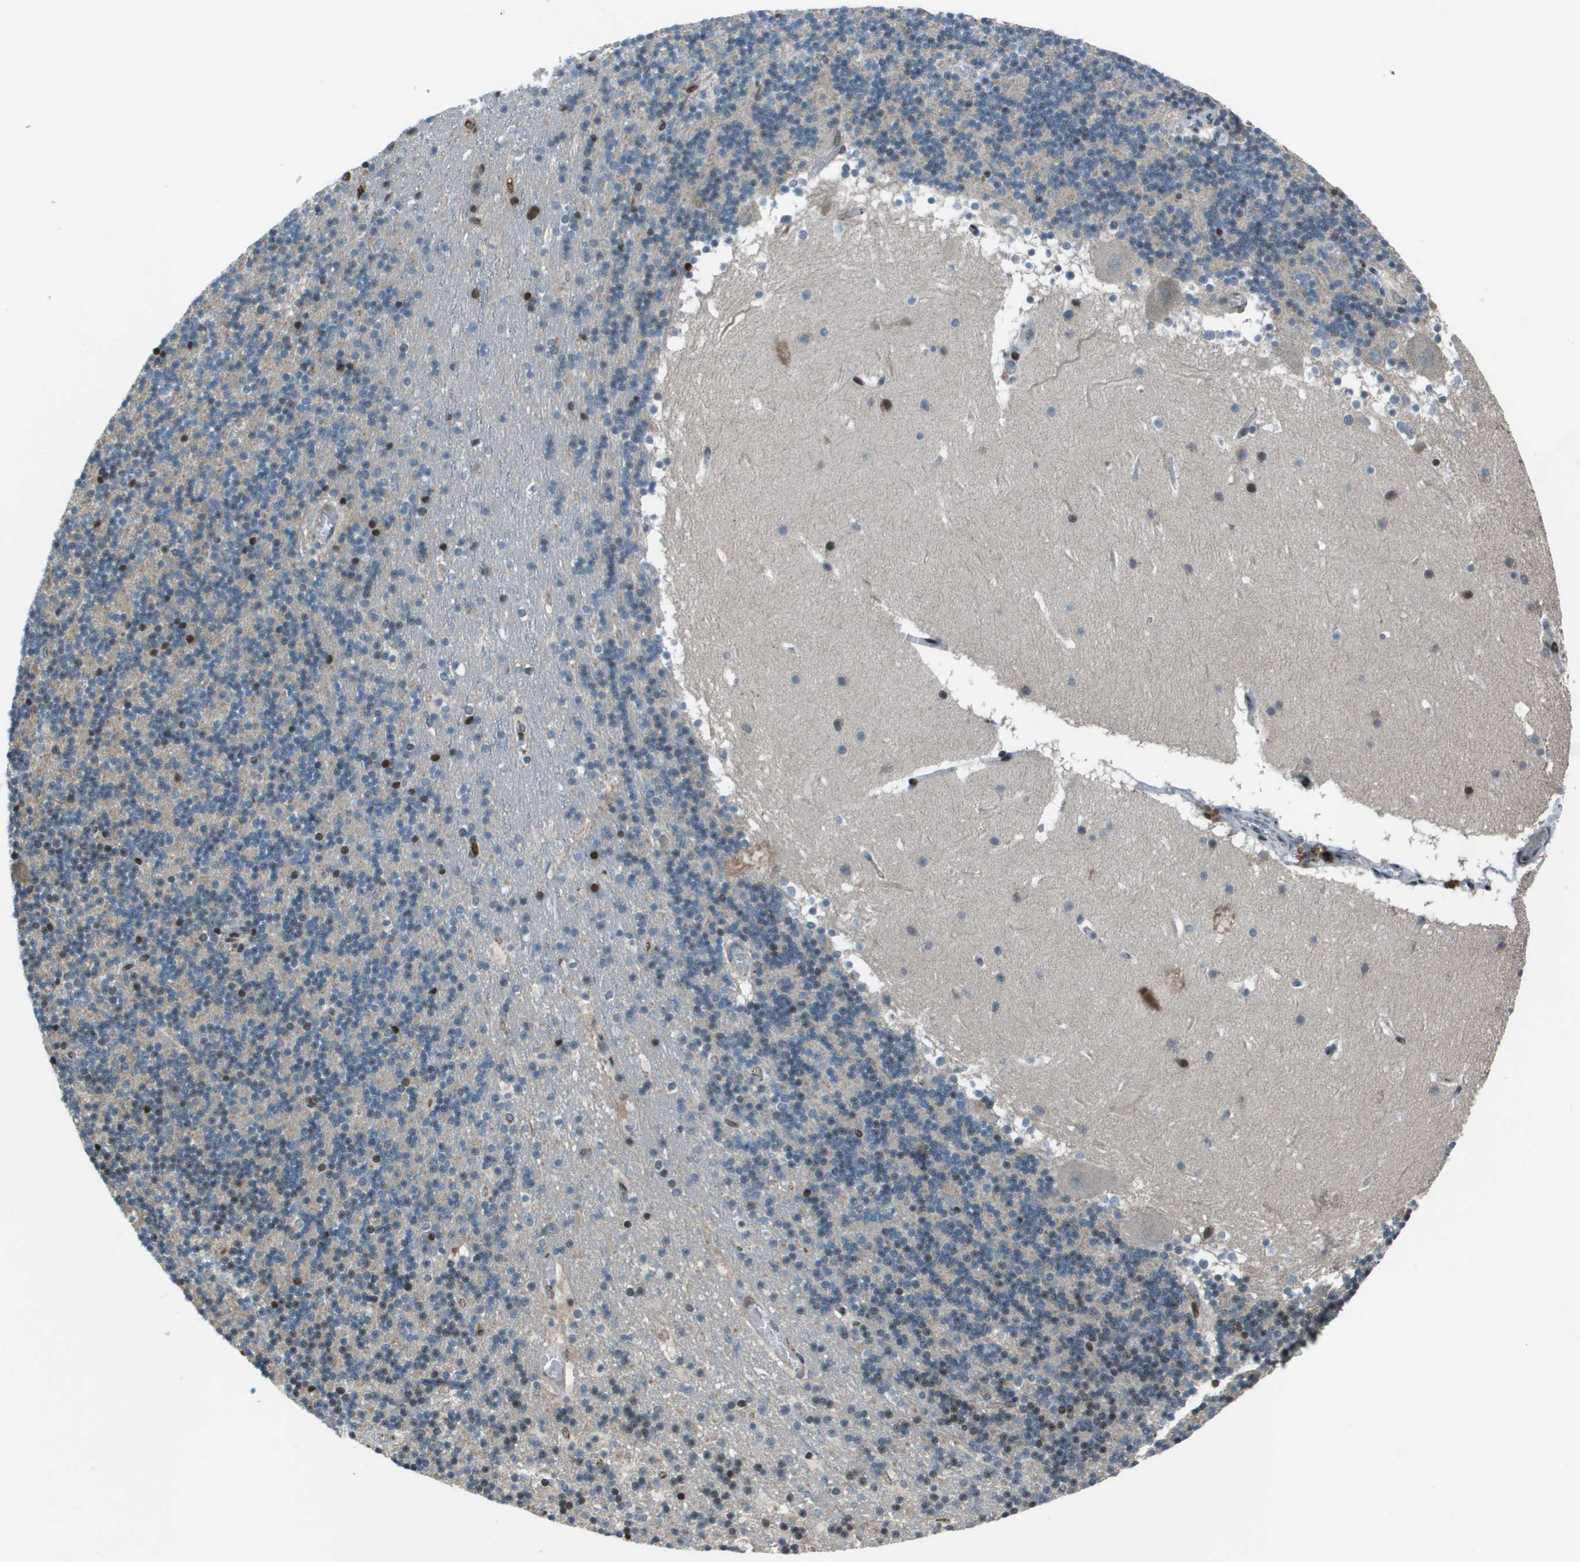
{"staining": {"intensity": "moderate", "quantity": "<25%", "location": "nuclear"}, "tissue": "cerebellum", "cell_type": "Cells in granular layer", "image_type": "normal", "snomed": [{"axis": "morphology", "description": "Normal tissue, NOS"}, {"axis": "topography", "description": "Cerebellum"}], "caption": "The histopathology image demonstrates immunohistochemical staining of benign cerebellum. There is moderate nuclear expression is seen in approximately <25% of cells in granular layer. The staining is performed using DAB (3,3'-diaminobenzidine) brown chromogen to label protein expression. The nuclei are counter-stained blue using hematoxylin.", "gene": "CXCL12", "patient": {"sex": "male", "age": 45}}